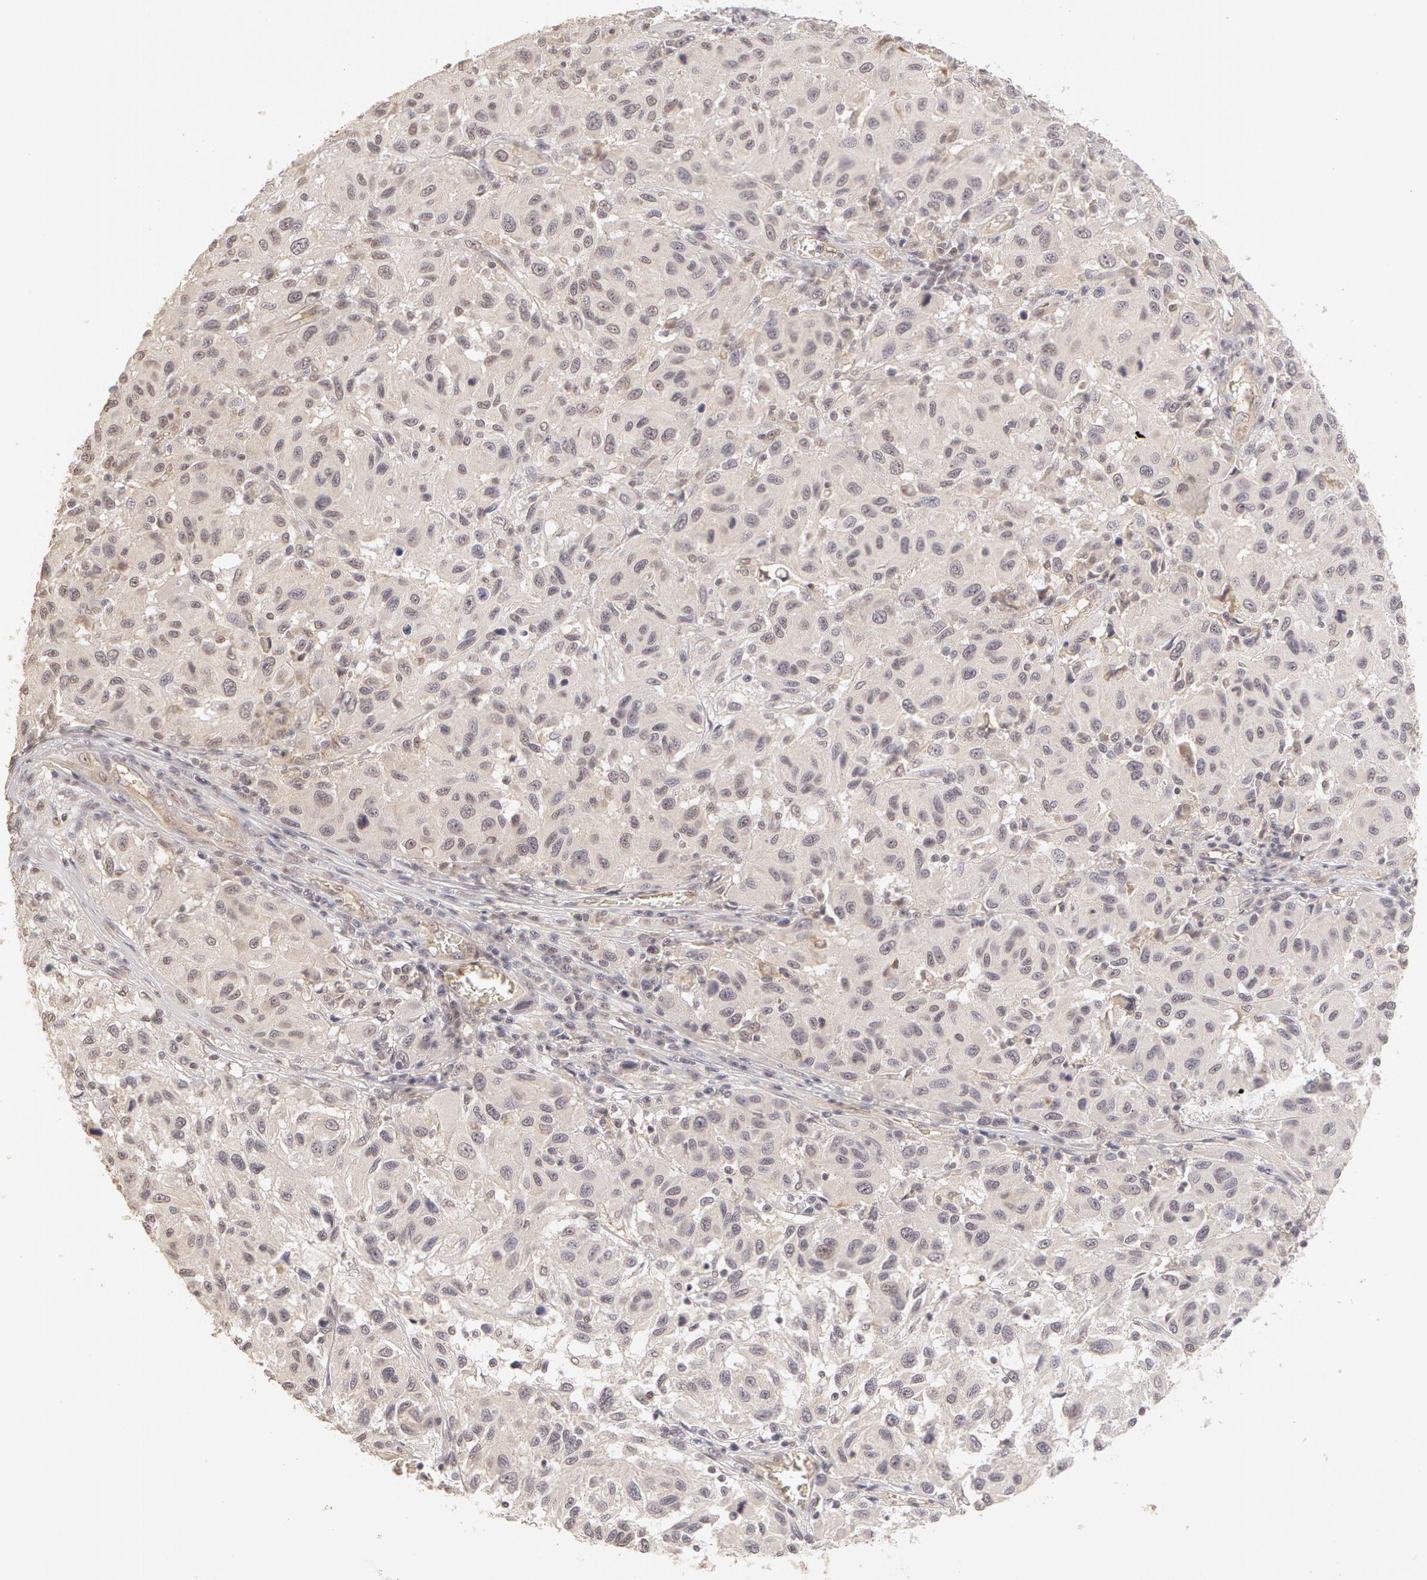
{"staining": {"intensity": "weak", "quantity": ">75%", "location": "cytoplasmic/membranous"}, "tissue": "melanoma", "cell_type": "Tumor cells", "image_type": "cancer", "snomed": [{"axis": "morphology", "description": "Malignant melanoma, NOS"}, {"axis": "topography", "description": "Skin"}], "caption": "This histopathology image reveals IHC staining of human malignant melanoma, with low weak cytoplasmic/membranous positivity in approximately >75% of tumor cells.", "gene": "ADAM10", "patient": {"sex": "female", "age": 77}}